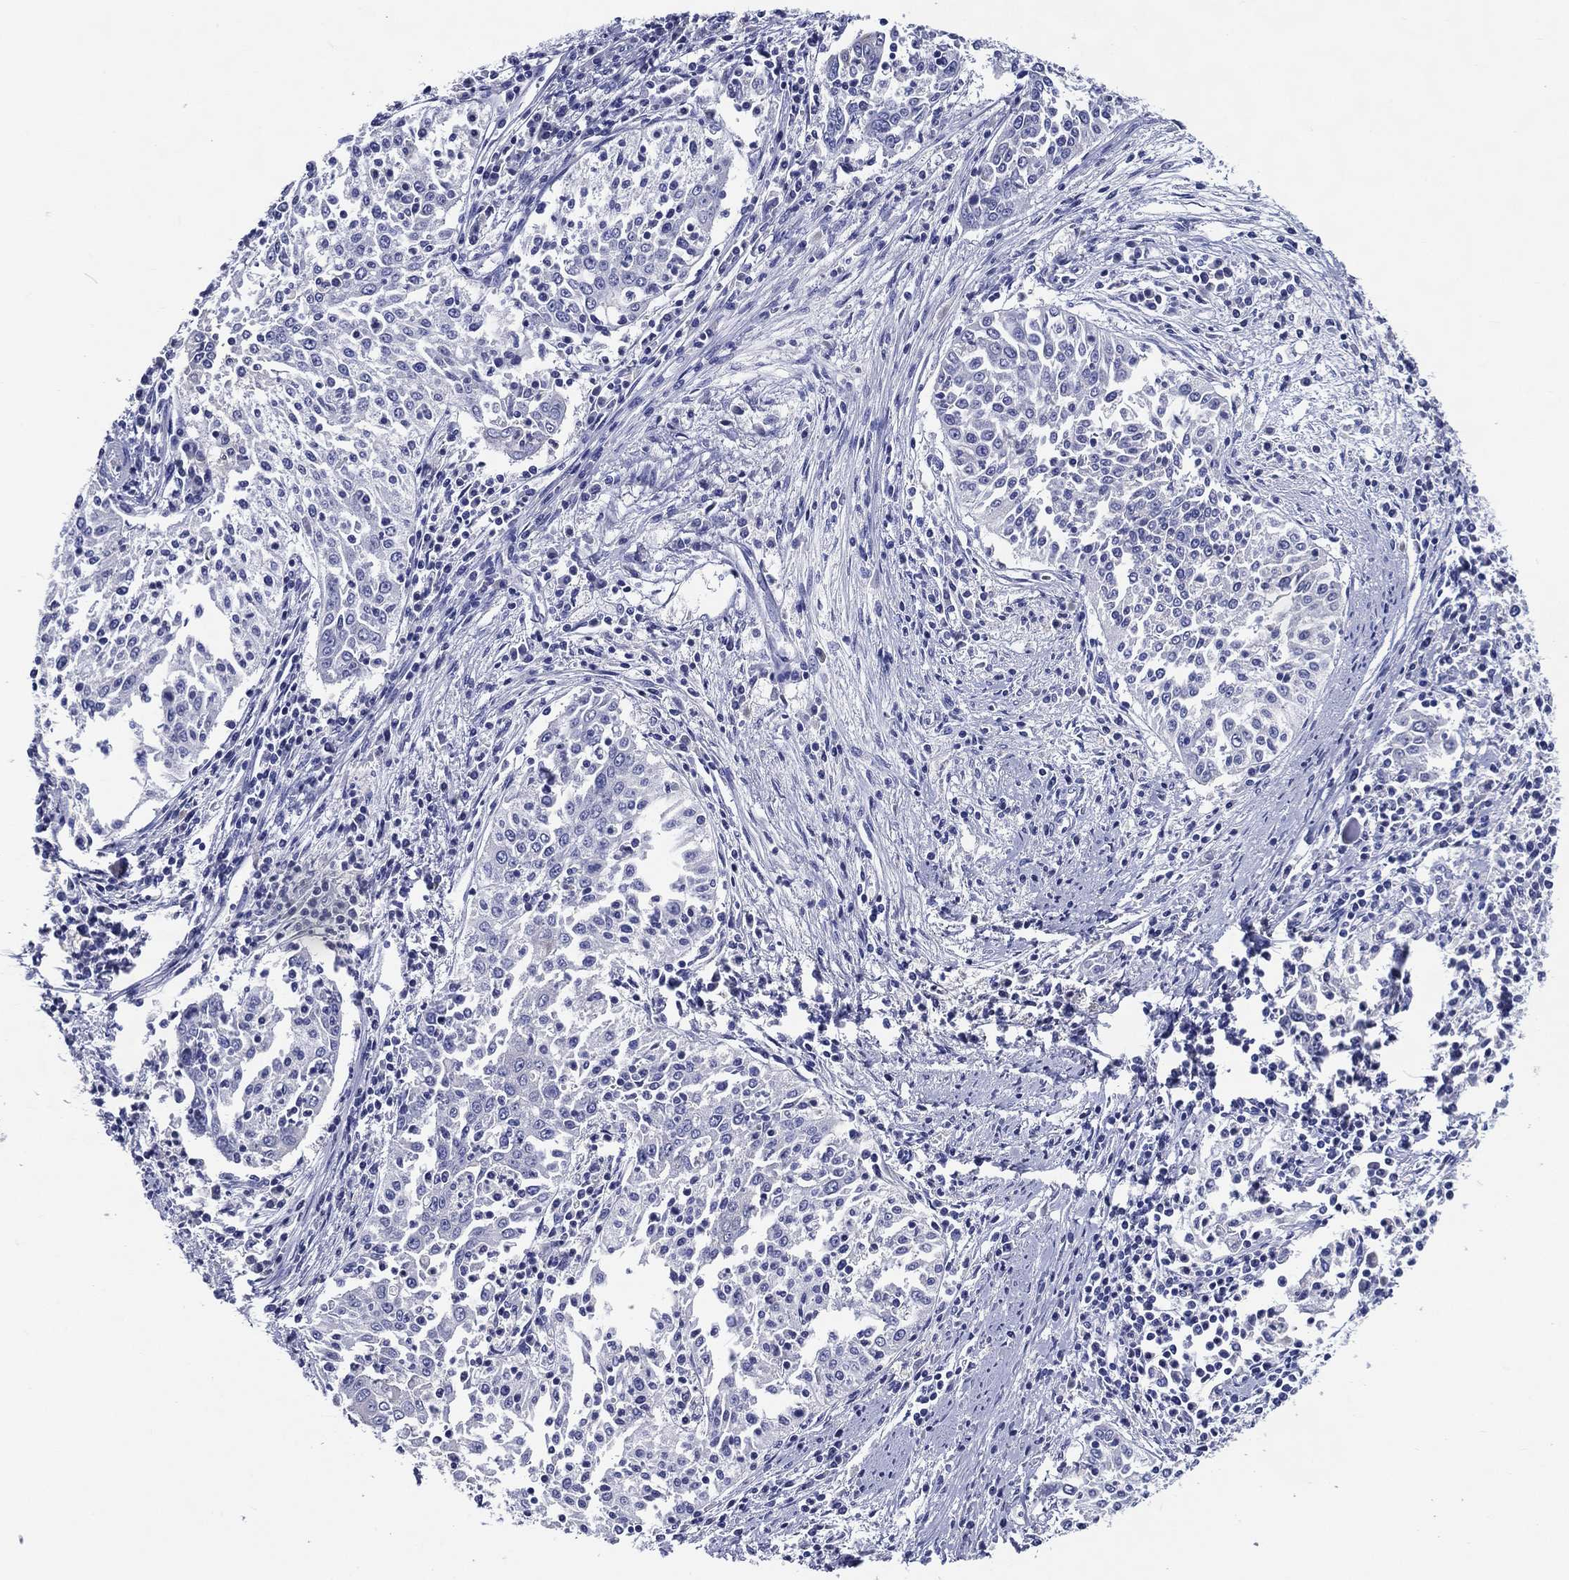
{"staining": {"intensity": "negative", "quantity": "none", "location": "none"}, "tissue": "cervical cancer", "cell_type": "Tumor cells", "image_type": "cancer", "snomed": [{"axis": "morphology", "description": "Squamous cell carcinoma, NOS"}, {"axis": "topography", "description": "Cervix"}], "caption": "Cervical cancer (squamous cell carcinoma) was stained to show a protein in brown. There is no significant positivity in tumor cells.", "gene": "ACE2", "patient": {"sex": "female", "age": 41}}